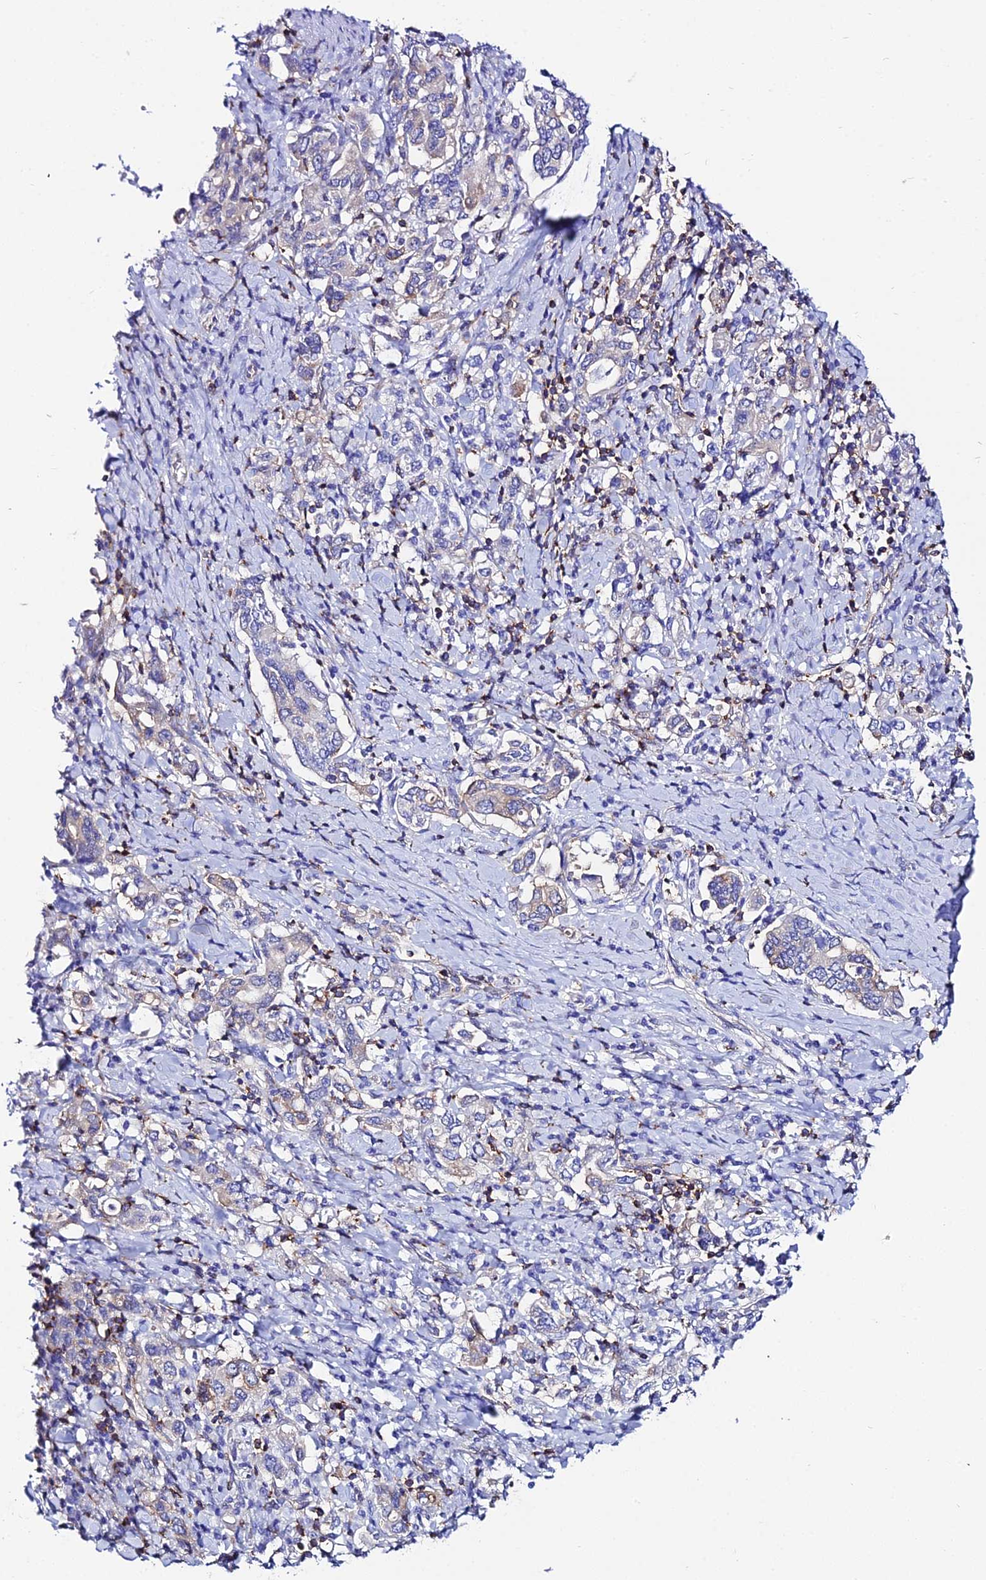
{"staining": {"intensity": "negative", "quantity": "none", "location": "none"}, "tissue": "stomach cancer", "cell_type": "Tumor cells", "image_type": "cancer", "snomed": [{"axis": "morphology", "description": "Adenocarcinoma, NOS"}, {"axis": "topography", "description": "Stomach, upper"}, {"axis": "topography", "description": "Stomach"}], "caption": "Immunohistochemistry (IHC) micrograph of neoplastic tissue: adenocarcinoma (stomach) stained with DAB (3,3'-diaminobenzidine) demonstrates no significant protein expression in tumor cells.", "gene": "S100A16", "patient": {"sex": "male", "age": 62}}